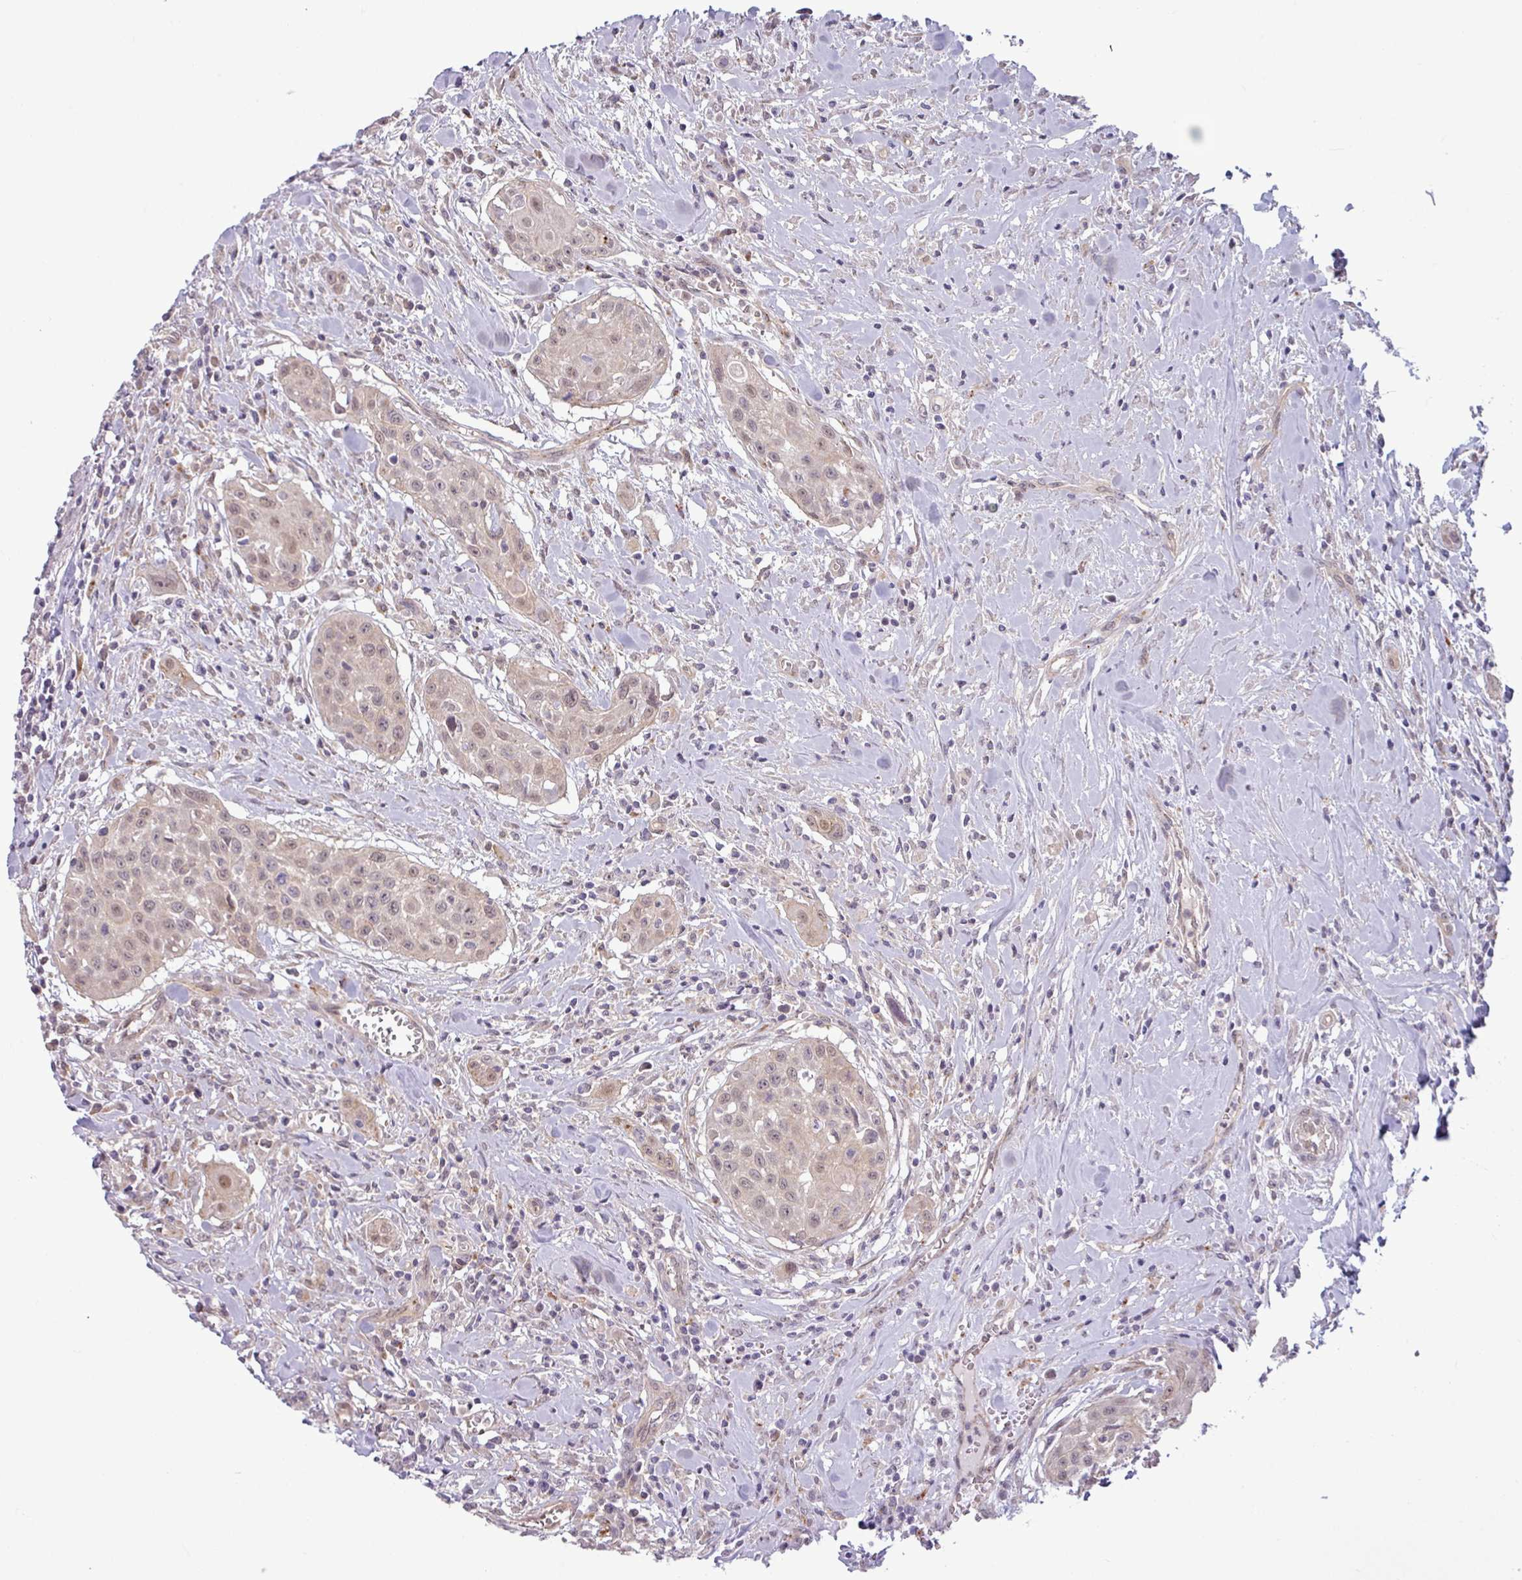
{"staining": {"intensity": "moderate", "quantity": ">75%", "location": "nuclear"}, "tissue": "head and neck cancer", "cell_type": "Tumor cells", "image_type": "cancer", "snomed": [{"axis": "morphology", "description": "Squamous cell carcinoma, NOS"}, {"axis": "topography", "description": "Lymph node"}, {"axis": "topography", "description": "Salivary gland"}, {"axis": "topography", "description": "Head-Neck"}], "caption": "This is an image of immunohistochemistry staining of head and neck squamous cell carcinoma, which shows moderate staining in the nuclear of tumor cells.", "gene": "CCDC144A", "patient": {"sex": "female", "age": 74}}